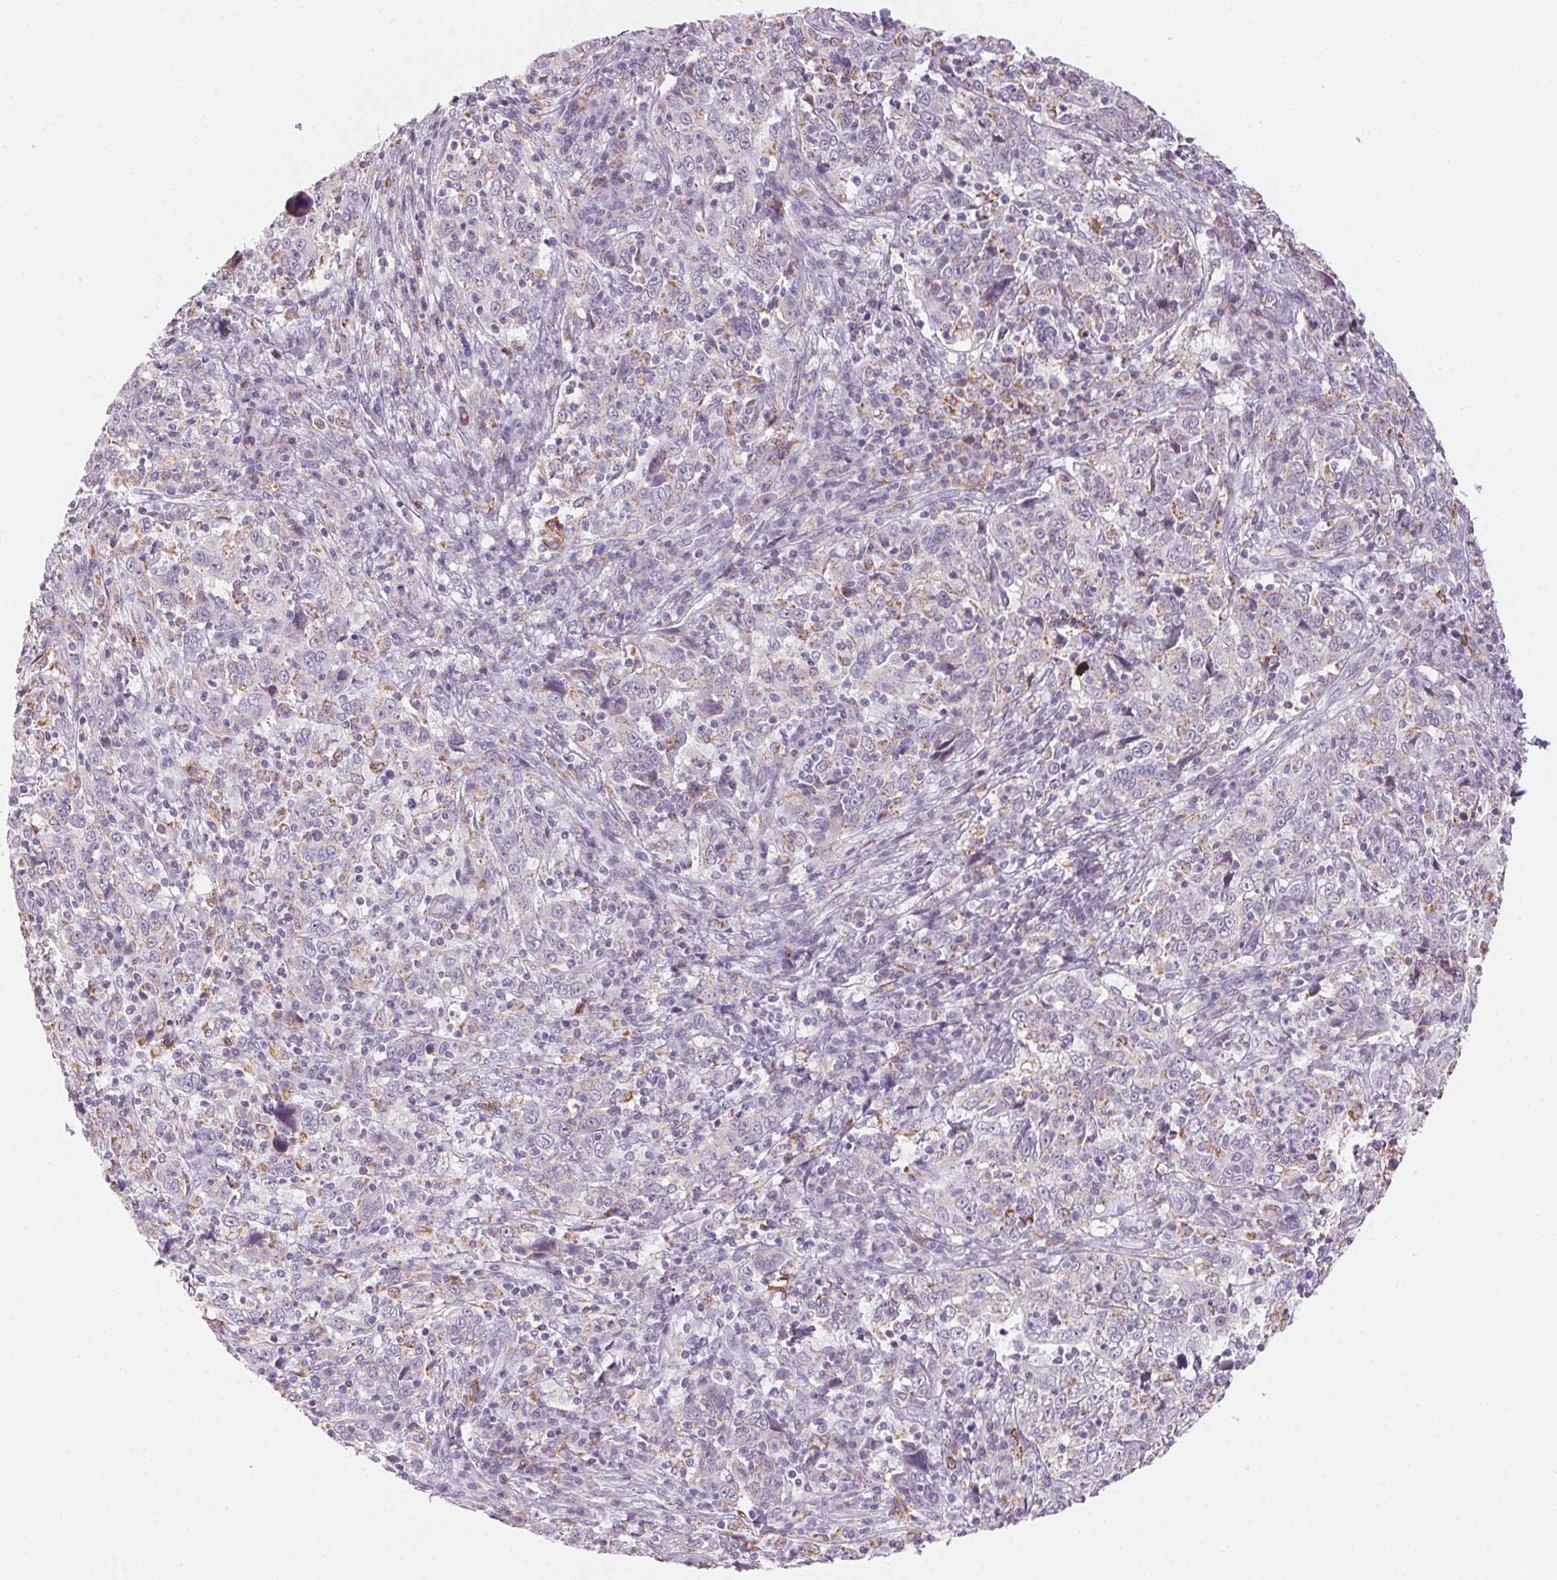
{"staining": {"intensity": "negative", "quantity": "none", "location": "none"}, "tissue": "cervical cancer", "cell_type": "Tumor cells", "image_type": "cancer", "snomed": [{"axis": "morphology", "description": "Squamous cell carcinoma, NOS"}, {"axis": "topography", "description": "Cervix"}], "caption": "Protein analysis of cervical cancer exhibits no significant positivity in tumor cells.", "gene": "PRPH", "patient": {"sex": "female", "age": 46}}